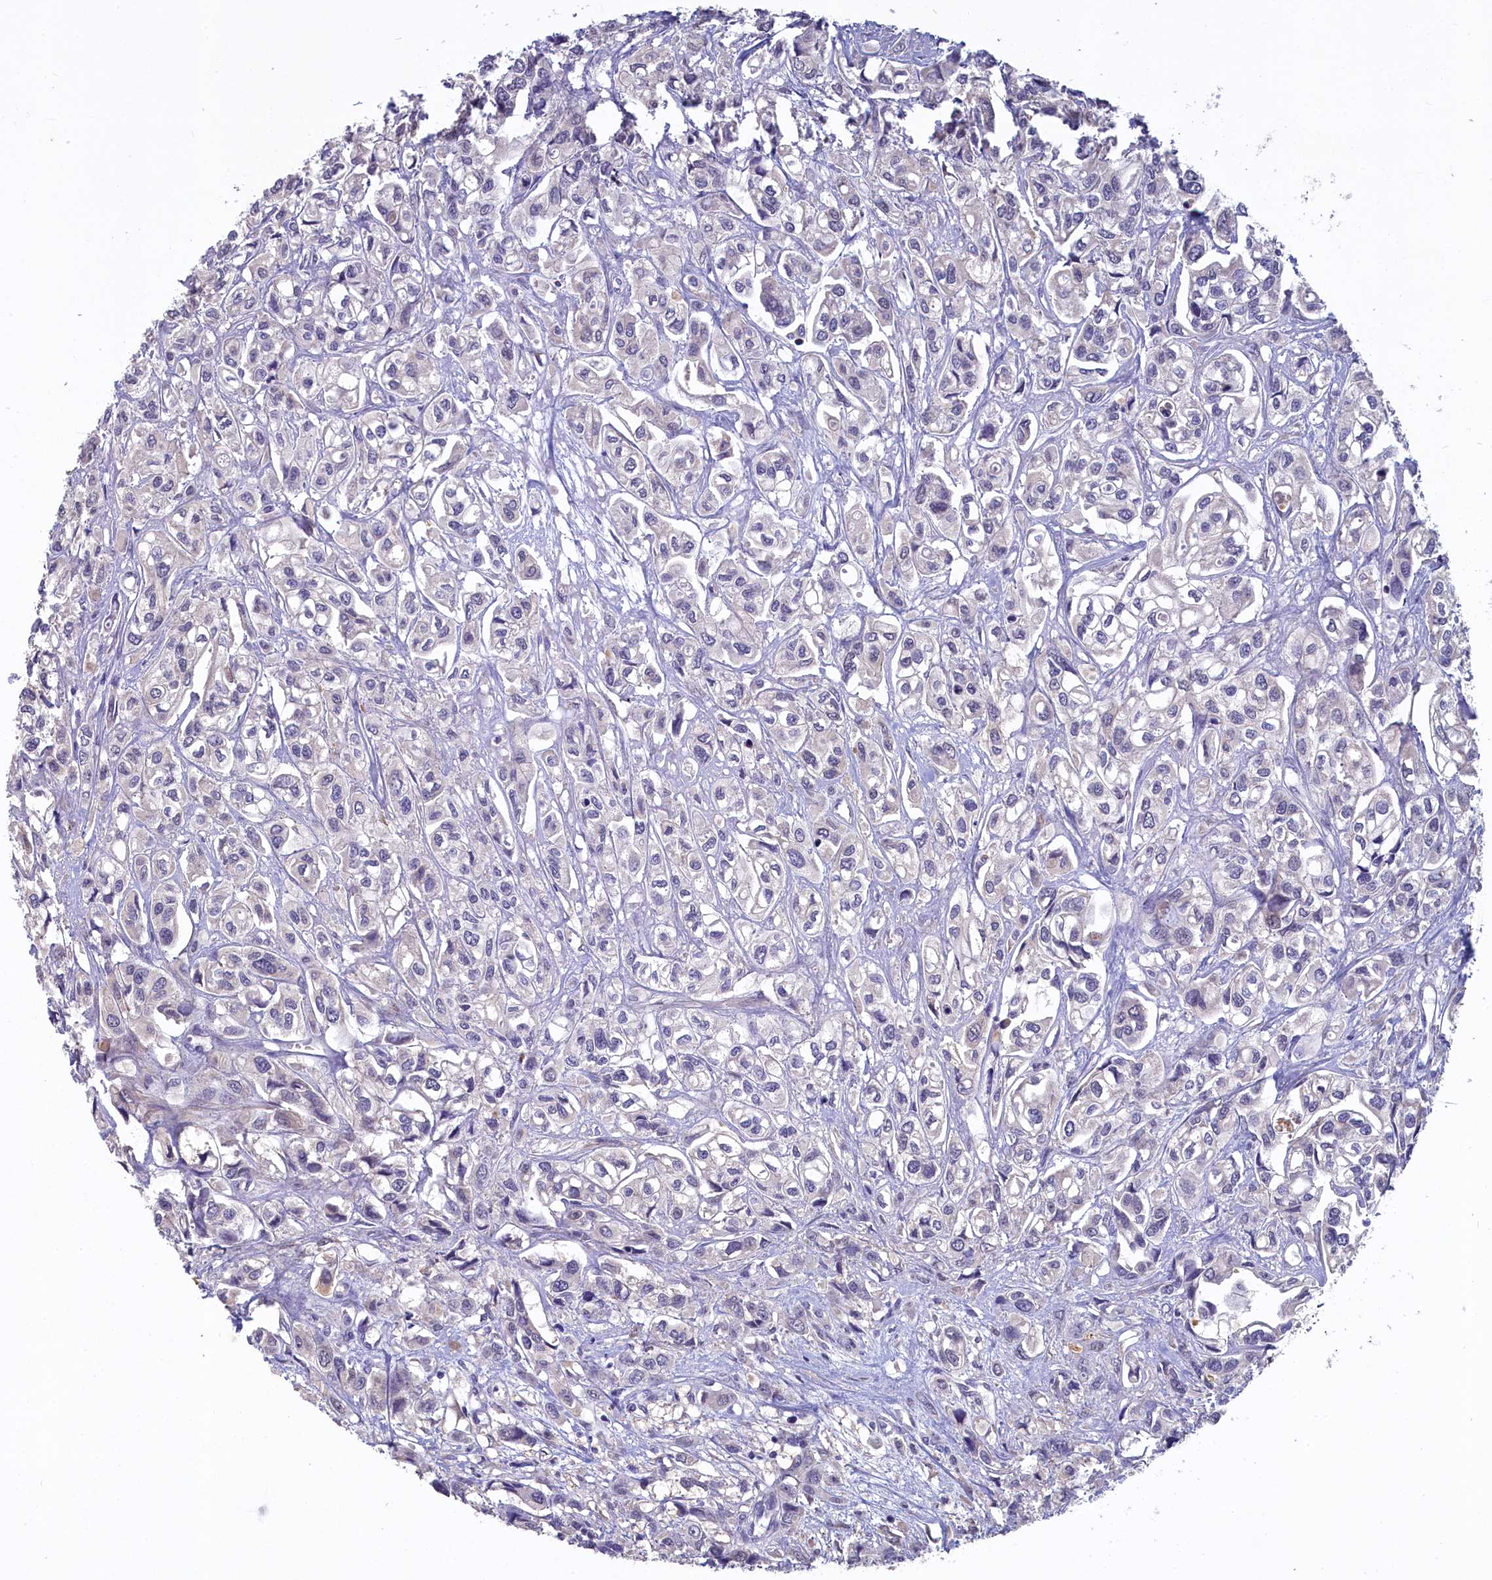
{"staining": {"intensity": "negative", "quantity": "none", "location": "none"}, "tissue": "urothelial cancer", "cell_type": "Tumor cells", "image_type": "cancer", "snomed": [{"axis": "morphology", "description": "Urothelial carcinoma, High grade"}, {"axis": "topography", "description": "Urinary bladder"}], "caption": "A photomicrograph of human urothelial carcinoma (high-grade) is negative for staining in tumor cells. The staining was performed using DAB to visualize the protein expression in brown, while the nuclei were stained in blue with hematoxylin (Magnification: 20x).", "gene": "UCHL3", "patient": {"sex": "male", "age": 67}}